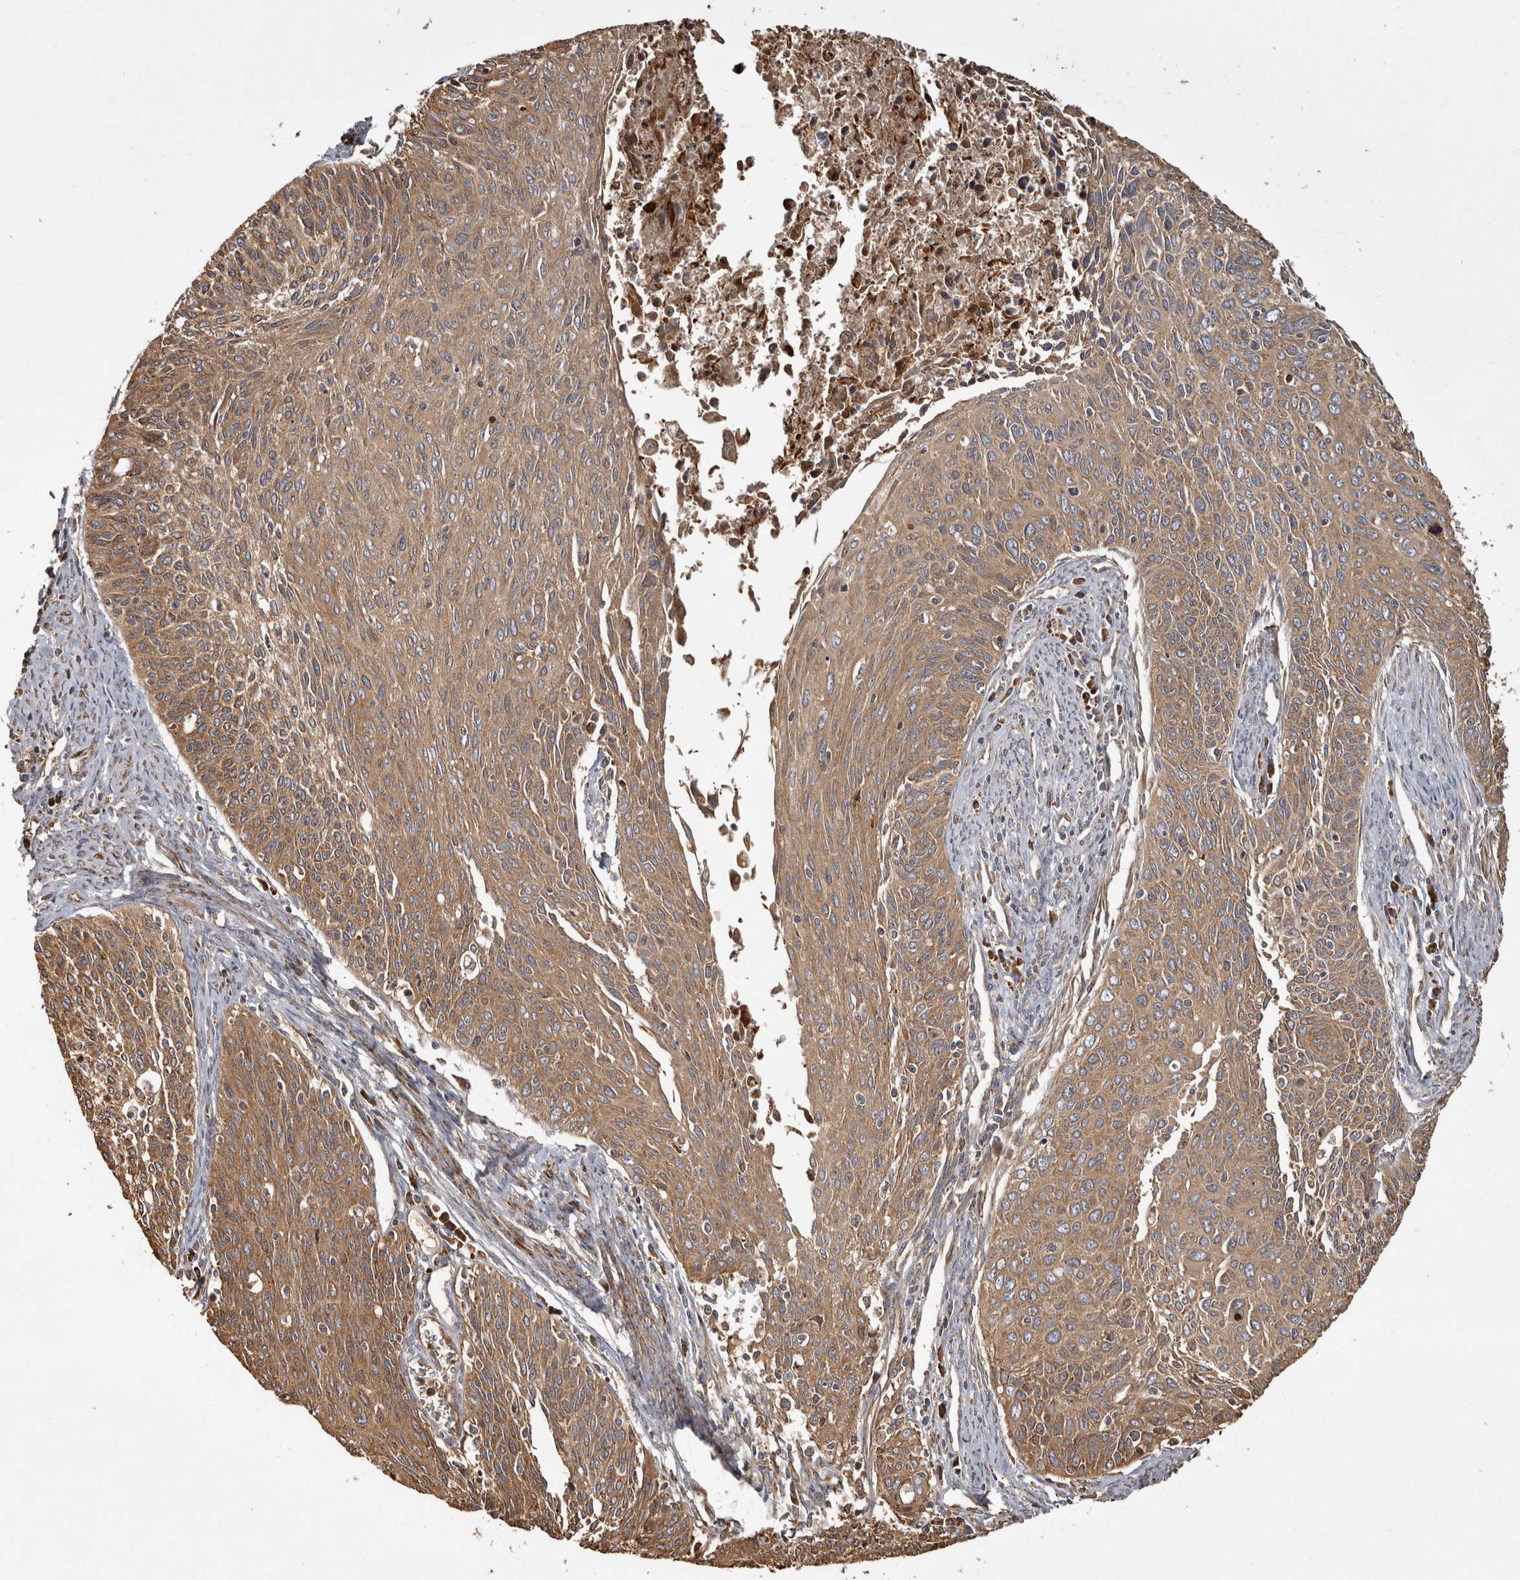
{"staining": {"intensity": "moderate", "quantity": ">75%", "location": "cytoplasmic/membranous"}, "tissue": "cervical cancer", "cell_type": "Tumor cells", "image_type": "cancer", "snomed": [{"axis": "morphology", "description": "Squamous cell carcinoma, NOS"}, {"axis": "topography", "description": "Cervix"}], "caption": "Cervical cancer stained for a protein (brown) exhibits moderate cytoplasmic/membranous positive expression in approximately >75% of tumor cells.", "gene": "CAMSAP2", "patient": {"sex": "female", "age": 55}}